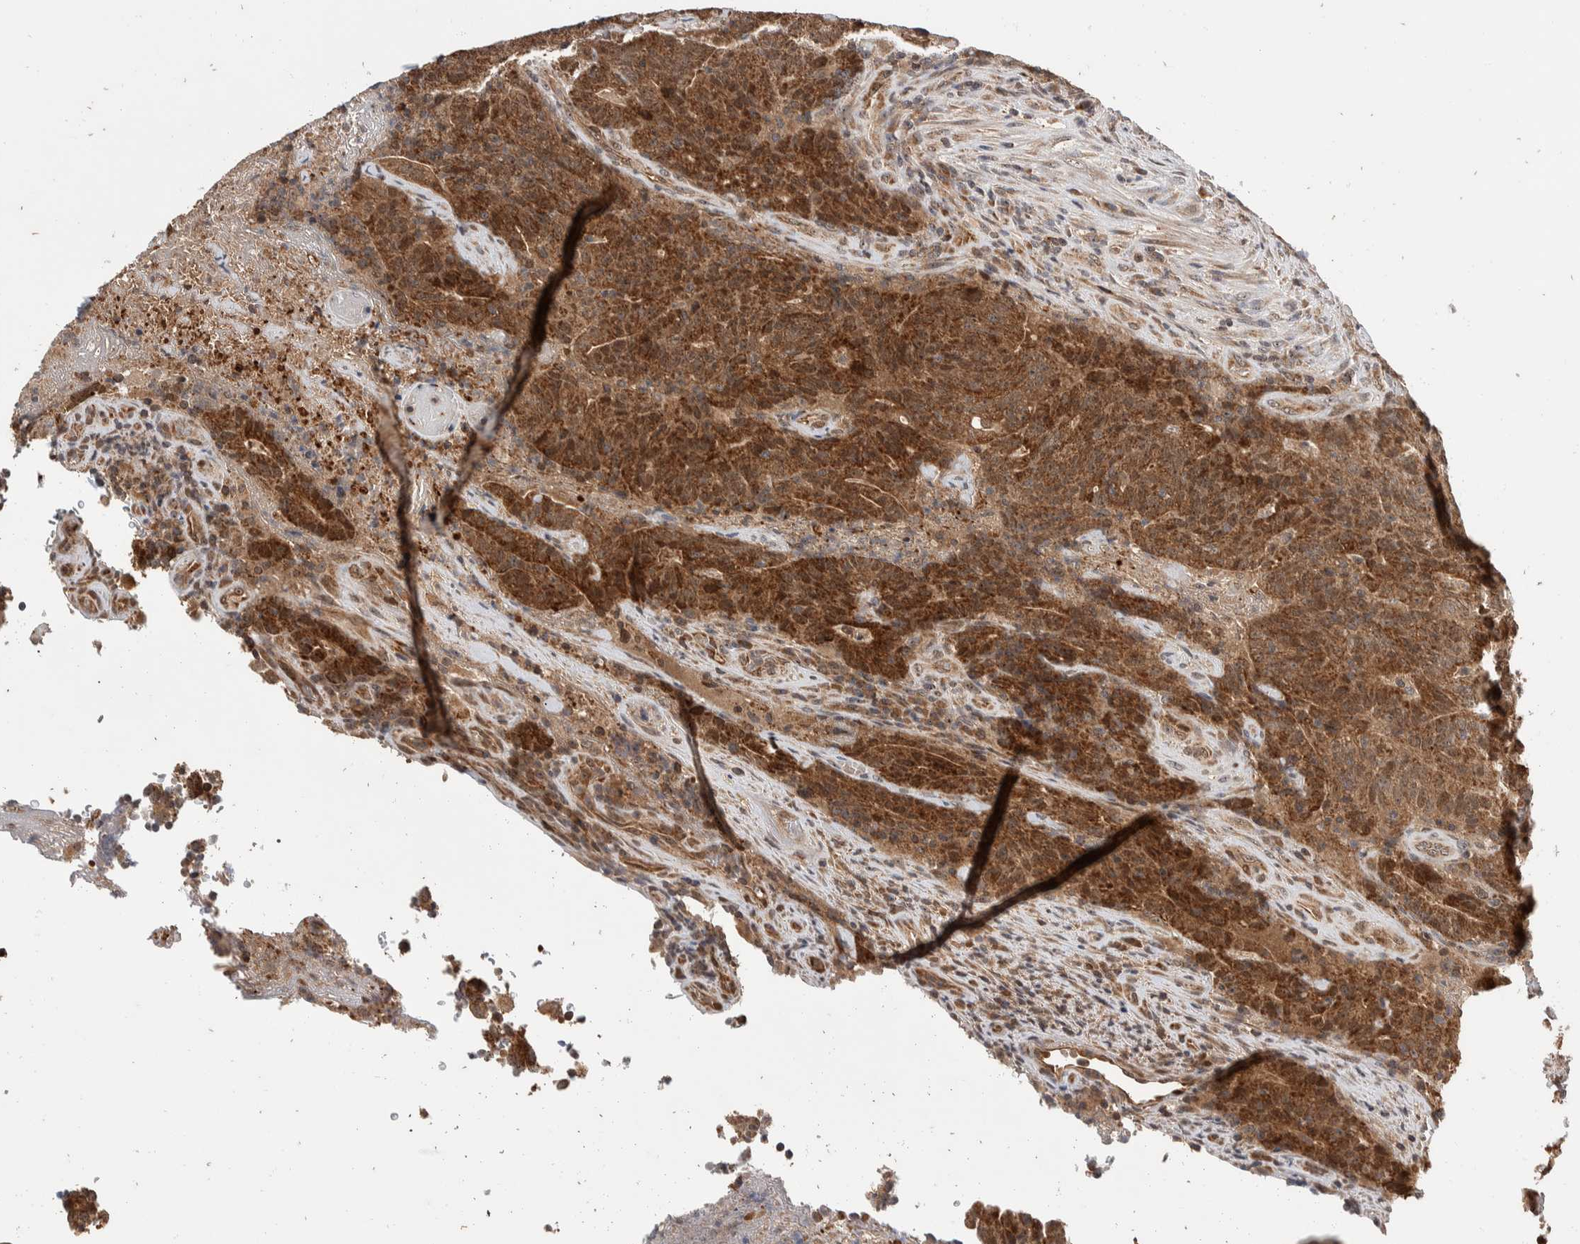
{"staining": {"intensity": "strong", "quantity": ">75%", "location": "cytoplasmic/membranous,nuclear"}, "tissue": "colorectal cancer", "cell_type": "Tumor cells", "image_type": "cancer", "snomed": [{"axis": "morphology", "description": "Normal tissue, NOS"}, {"axis": "morphology", "description": "Adenocarcinoma, NOS"}, {"axis": "topography", "description": "Colon"}], "caption": "There is high levels of strong cytoplasmic/membranous and nuclear staining in tumor cells of colorectal adenocarcinoma, as demonstrated by immunohistochemical staining (brown color).", "gene": "ABHD11", "patient": {"sex": "female", "age": 75}}